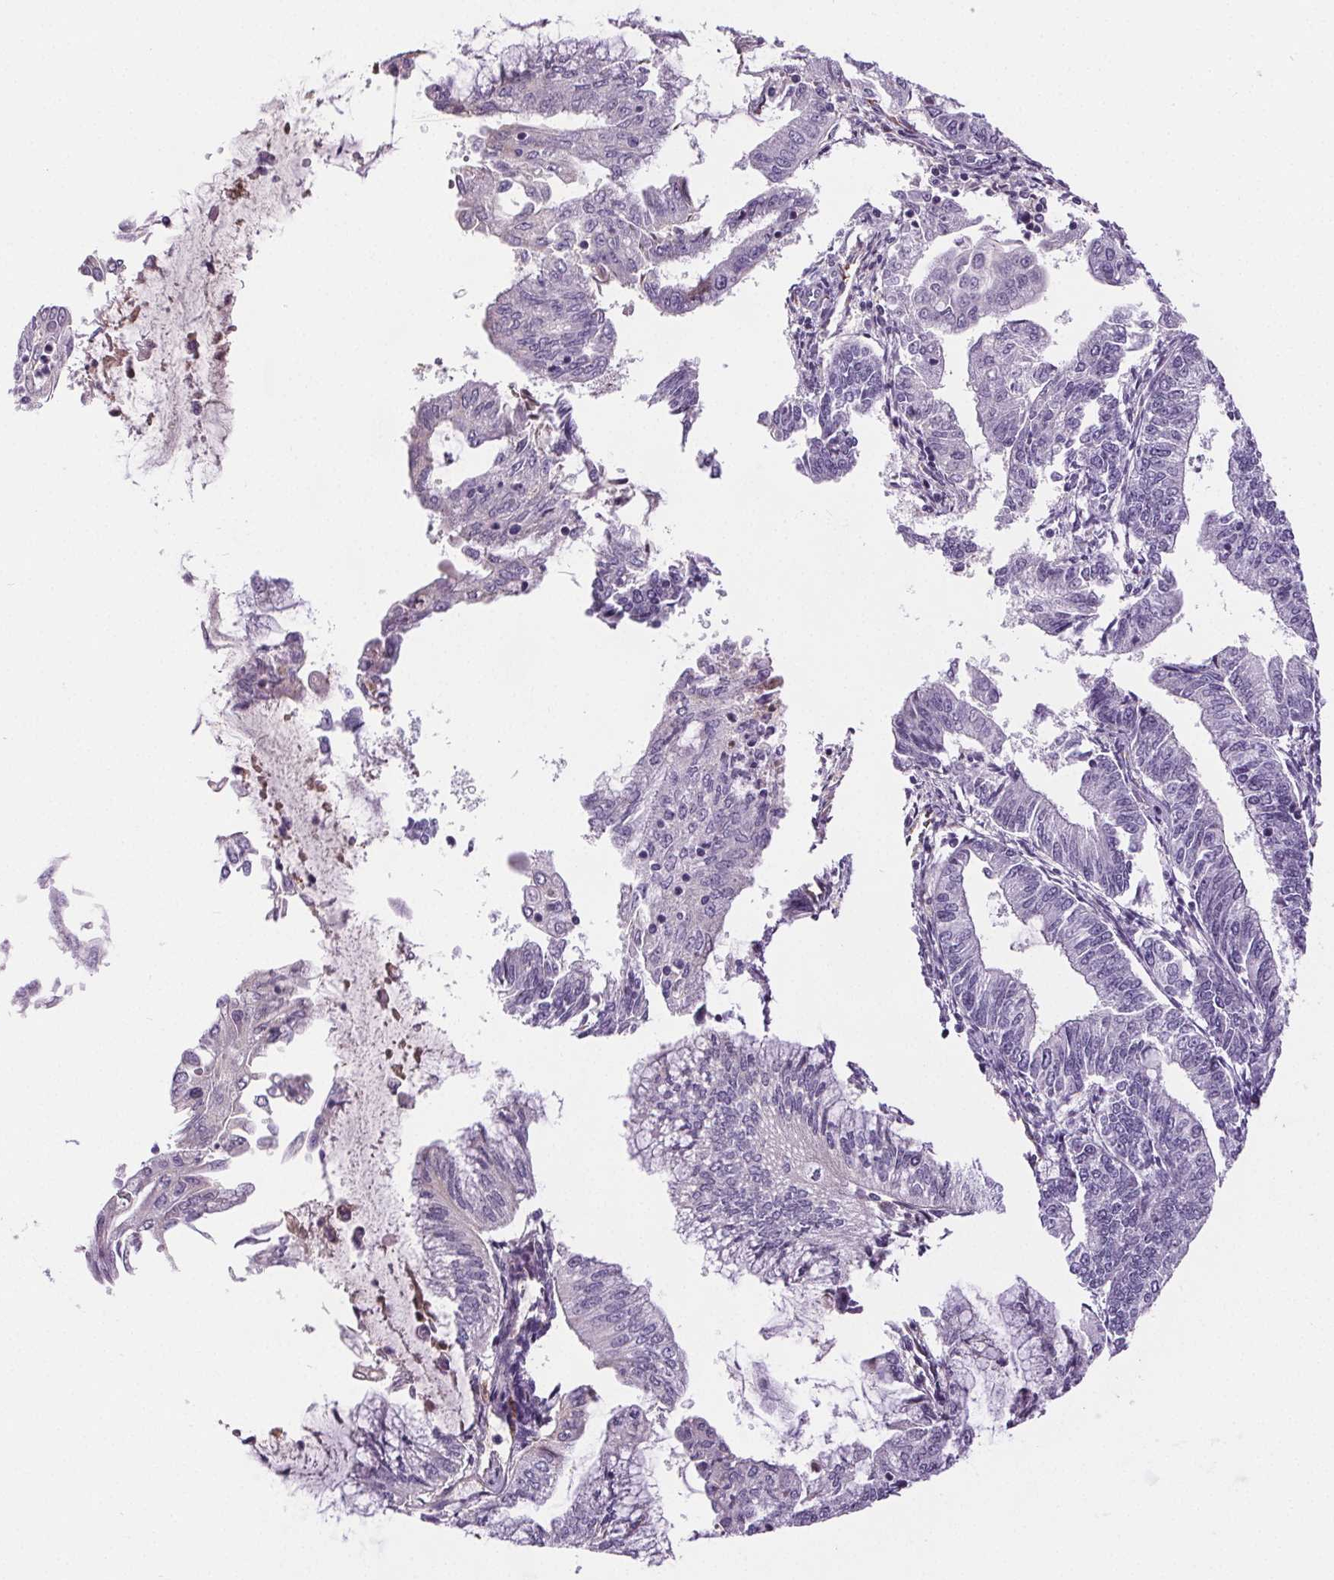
{"staining": {"intensity": "negative", "quantity": "none", "location": "none"}, "tissue": "endometrial cancer", "cell_type": "Tumor cells", "image_type": "cancer", "snomed": [{"axis": "morphology", "description": "Adenocarcinoma, NOS"}, {"axis": "topography", "description": "Endometrium"}], "caption": "The immunohistochemistry (IHC) image has no significant positivity in tumor cells of adenocarcinoma (endometrial) tissue.", "gene": "CD5L", "patient": {"sex": "female", "age": 55}}